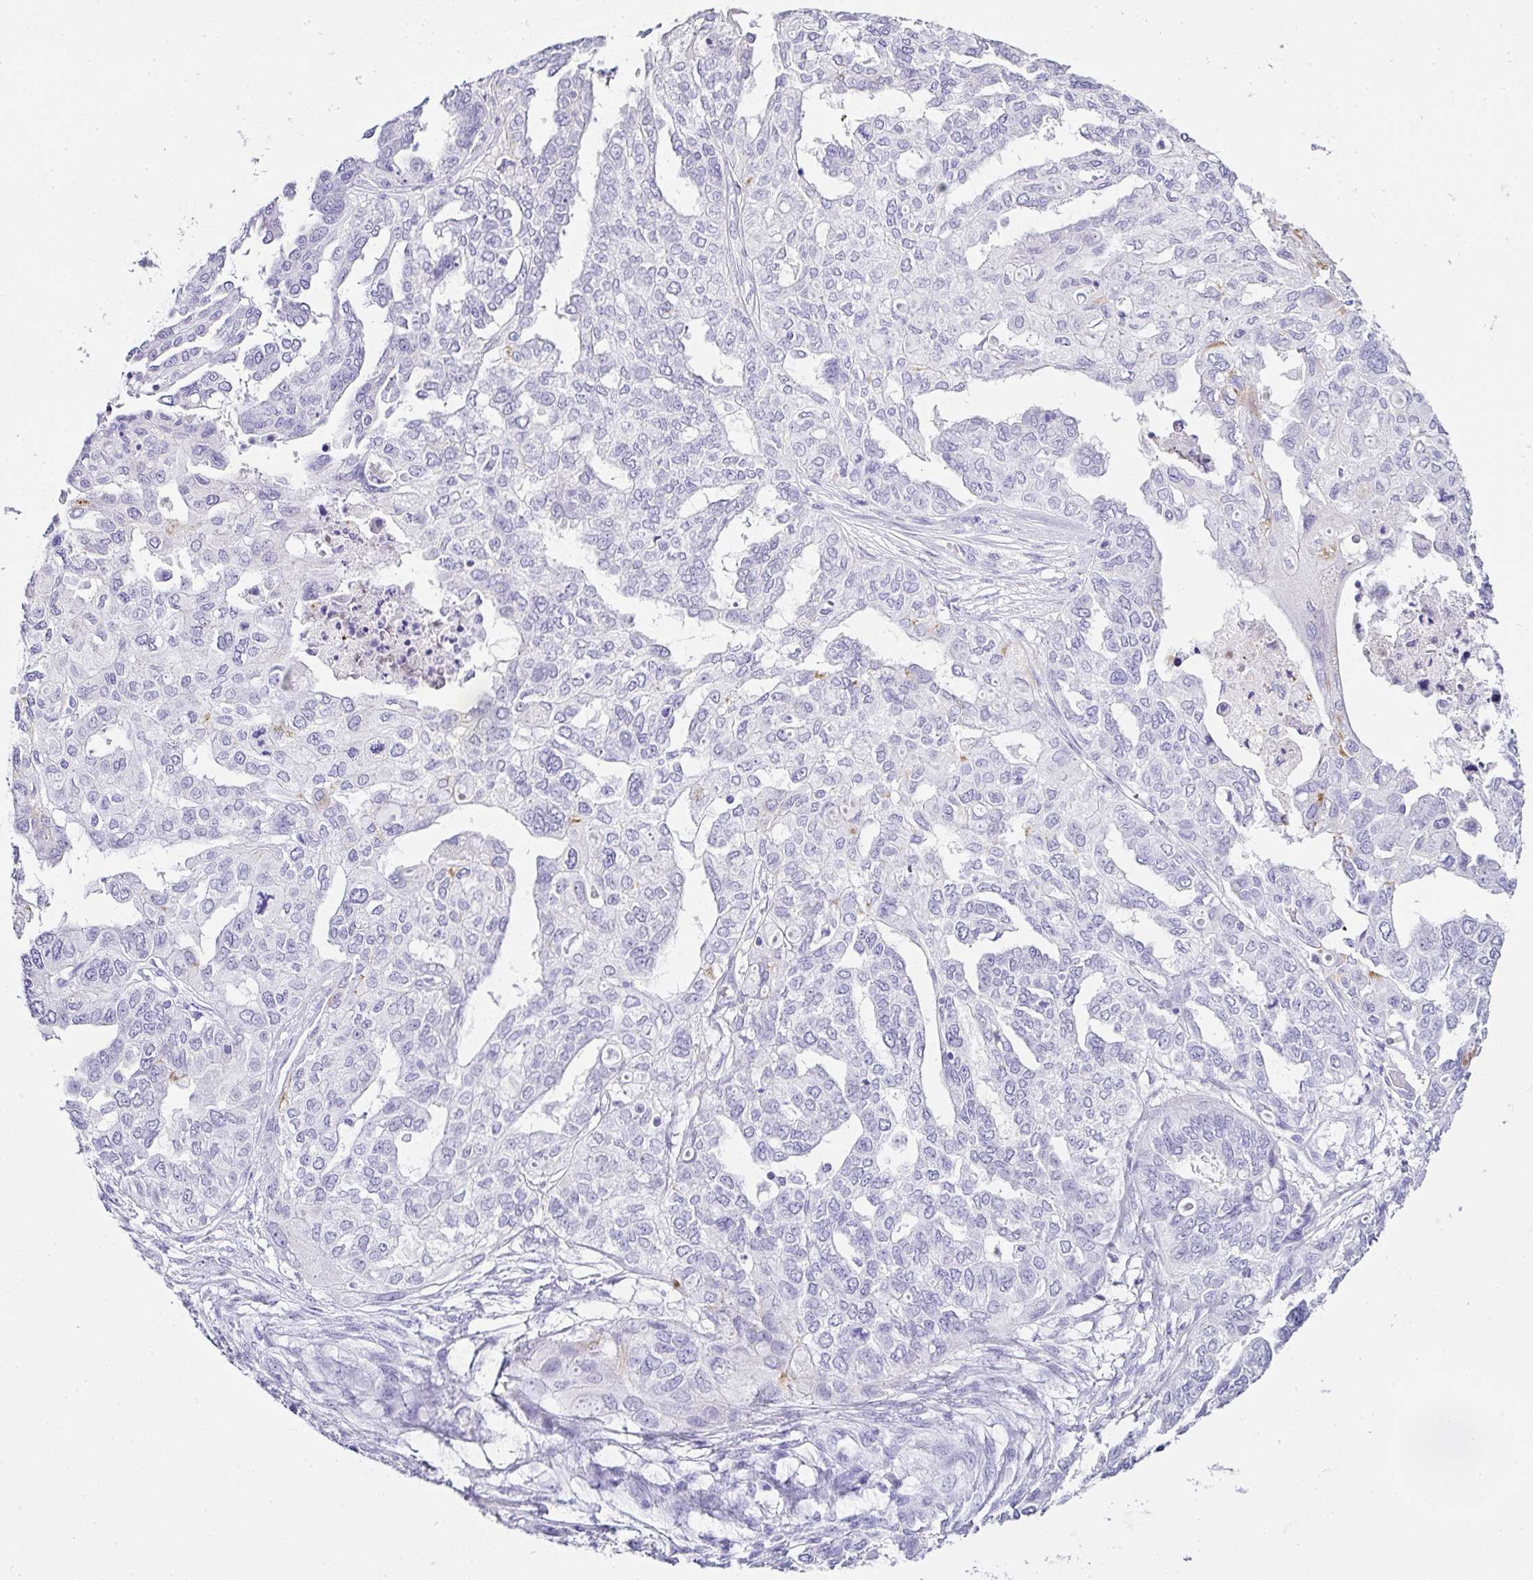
{"staining": {"intensity": "negative", "quantity": "none", "location": "none"}, "tissue": "ovarian cancer", "cell_type": "Tumor cells", "image_type": "cancer", "snomed": [{"axis": "morphology", "description": "Cystadenocarcinoma, serous, NOS"}, {"axis": "topography", "description": "Ovary"}], "caption": "This is an IHC image of ovarian cancer (serous cystadenocarcinoma). There is no expression in tumor cells.", "gene": "SERPINB3", "patient": {"sex": "female", "age": 53}}